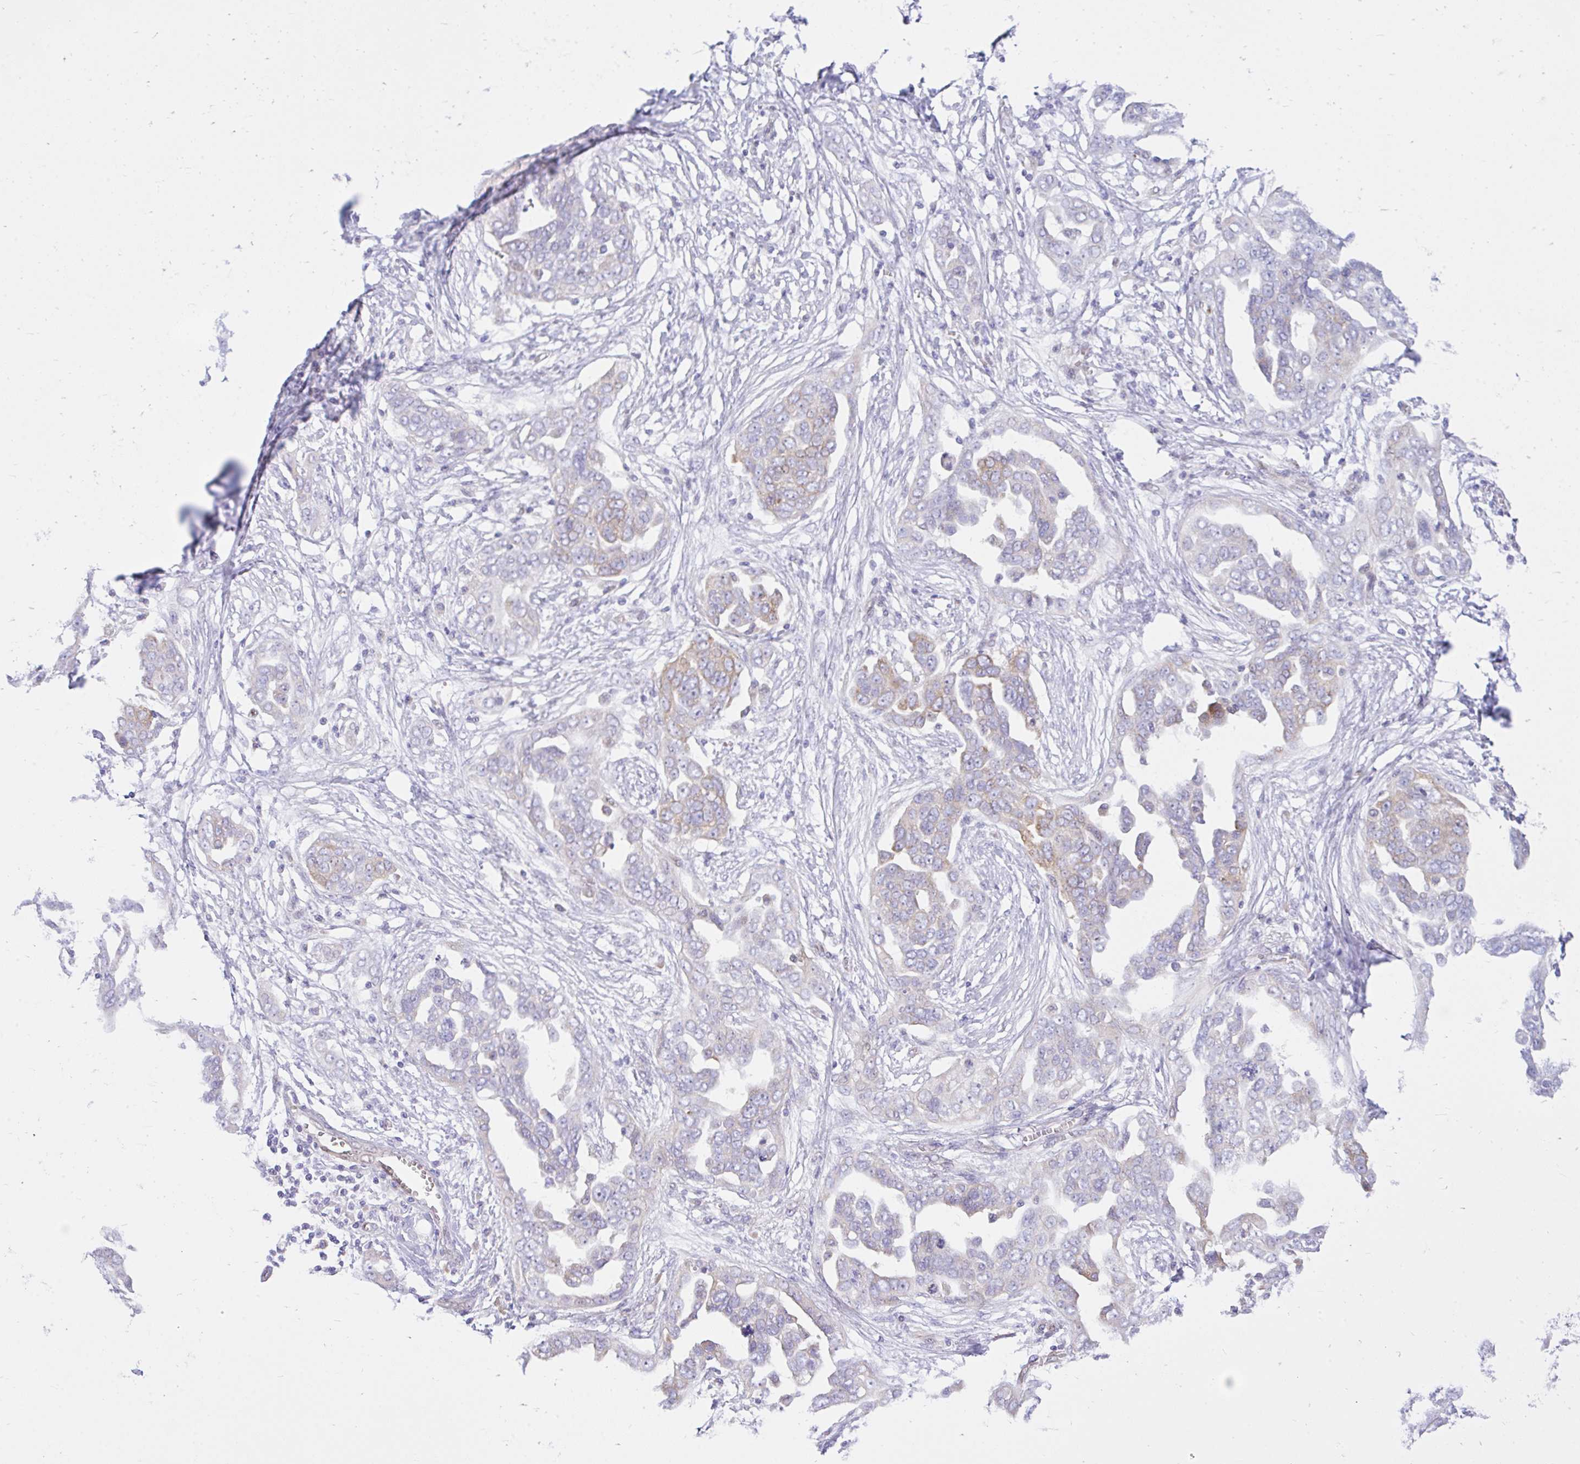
{"staining": {"intensity": "moderate", "quantity": "<25%", "location": "cytoplasmic/membranous"}, "tissue": "ovarian cancer", "cell_type": "Tumor cells", "image_type": "cancer", "snomed": [{"axis": "morphology", "description": "Cystadenocarcinoma, serous, NOS"}, {"axis": "topography", "description": "Ovary"}], "caption": "A histopathology image of human ovarian cancer (serous cystadenocarcinoma) stained for a protein reveals moderate cytoplasmic/membranous brown staining in tumor cells.", "gene": "EEF1A2", "patient": {"sex": "female", "age": 59}}